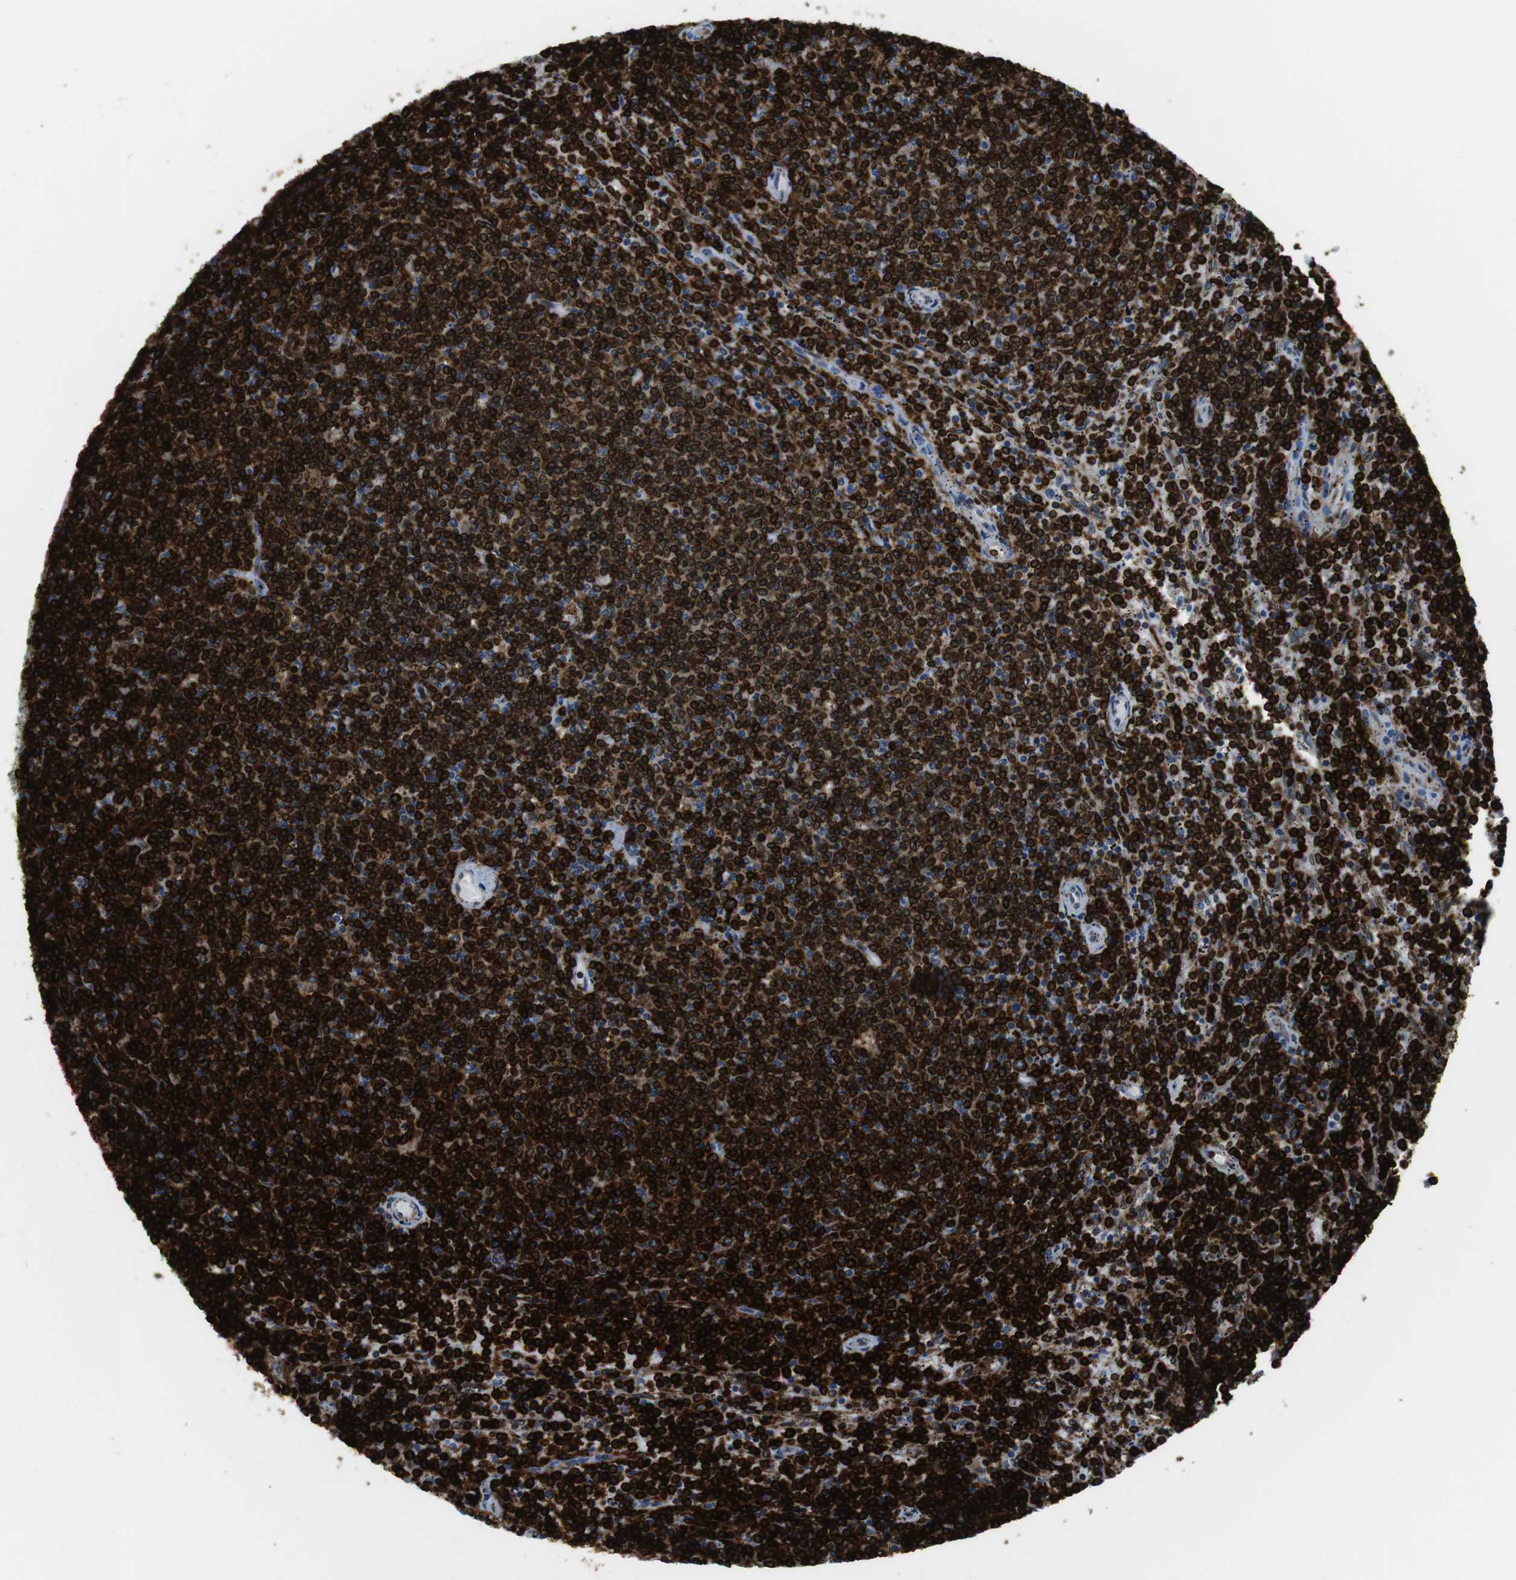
{"staining": {"intensity": "strong", "quantity": ">75%", "location": "cytoplasmic/membranous"}, "tissue": "lymphoma", "cell_type": "Tumor cells", "image_type": "cancer", "snomed": [{"axis": "morphology", "description": "Malignant lymphoma, non-Hodgkin's type, Low grade"}, {"axis": "topography", "description": "Spleen"}], "caption": "This is an image of immunohistochemistry staining of lymphoma, which shows strong positivity in the cytoplasmic/membranous of tumor cells.", "gene": "CIITA", "patient": {"sex": "female", "age": 50}}